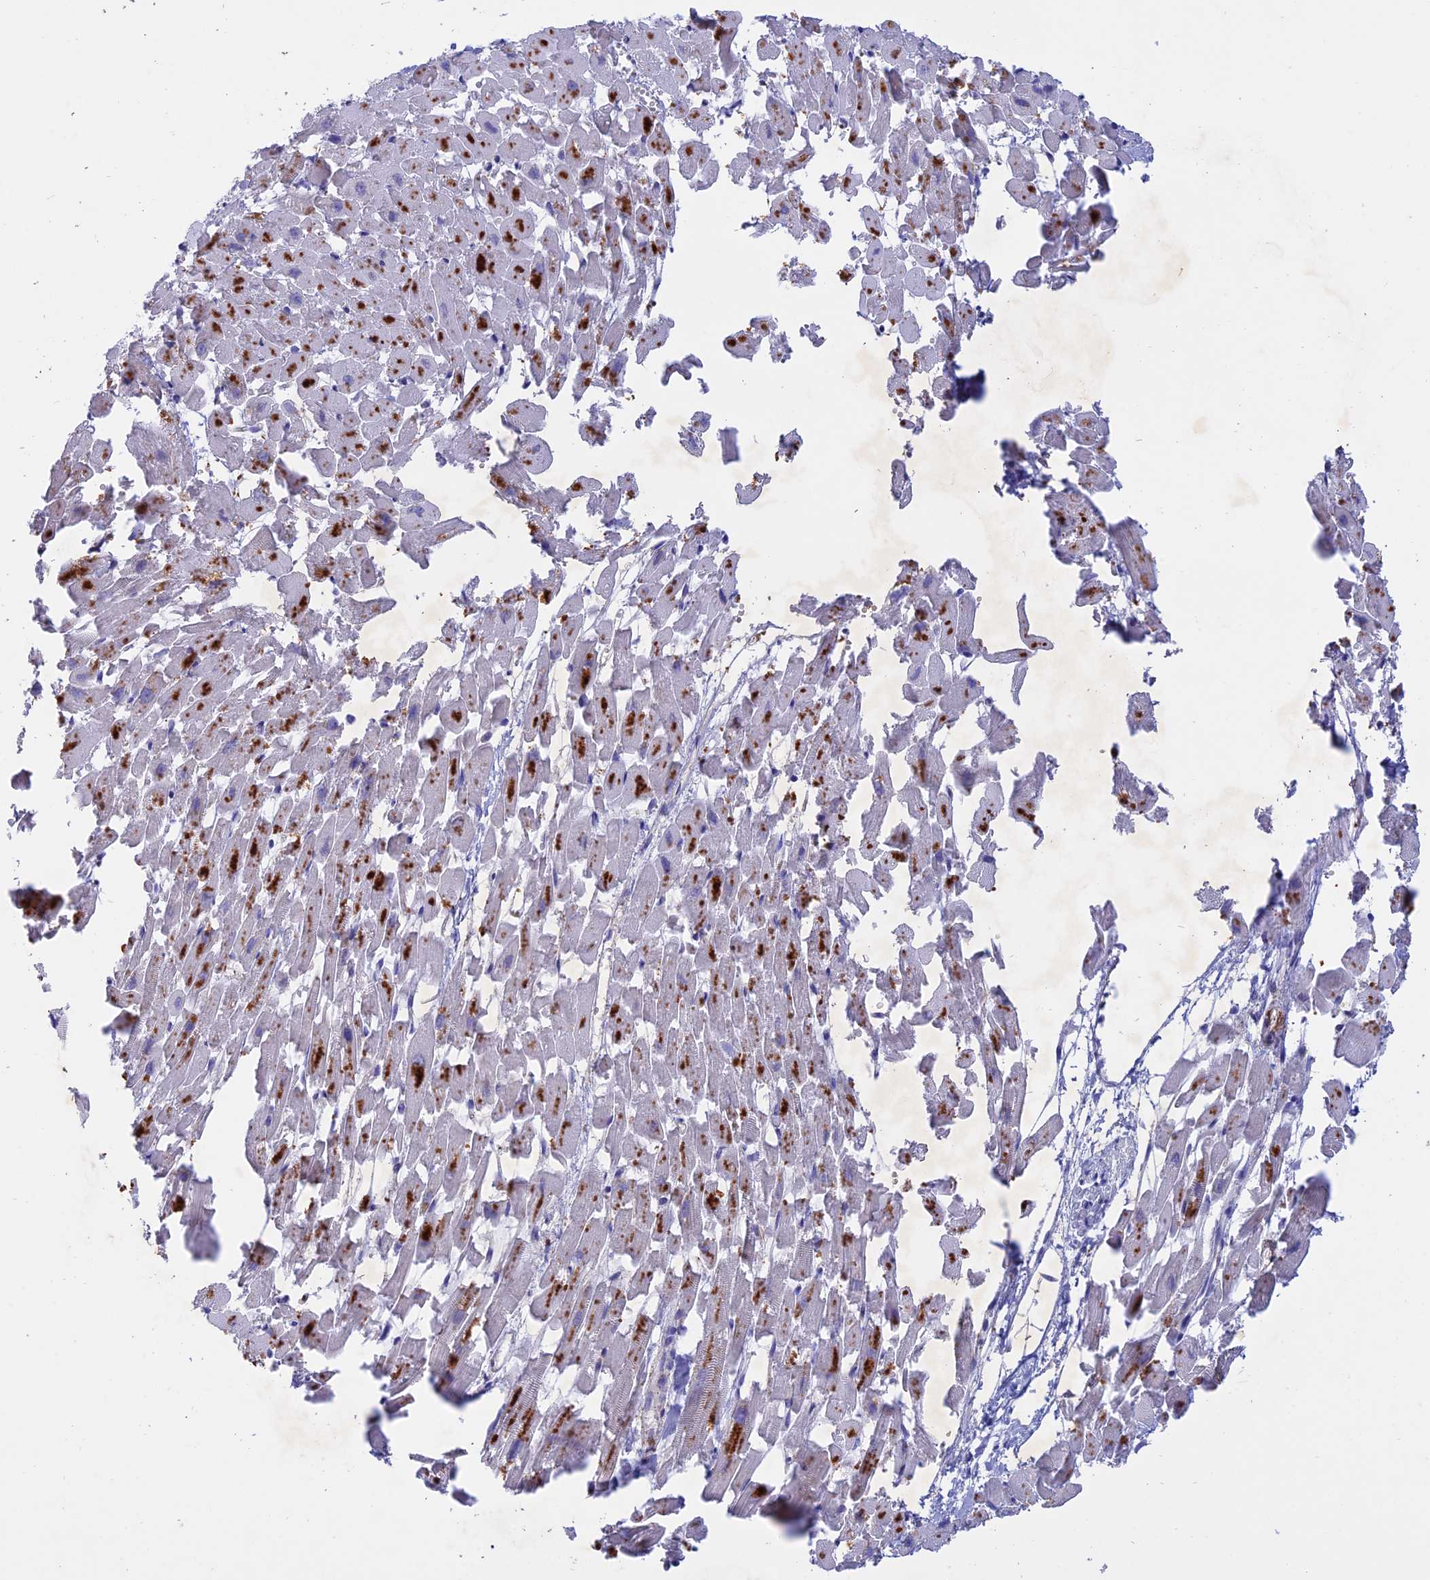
{"staining": {"intensity": "negative", "quantity": "none", "location": "none"}, "tissue": "heart muscle", "cell_type": "Cardiomyocytes", "image_type": "normal", "snomed": [{"axis": "morphology", "description": "Normal tissue, NOS"}, {"axis": "topography", "description": "Heart"}], "caption": "A high-resolution histopathology image shows immunohistochemistry (IHC) staining of unremarkable heart muscle, which displays no significant positivity in cardiomyocytes.", "gene": "GK5", "patient": {"sex": "female", "age": 64}}